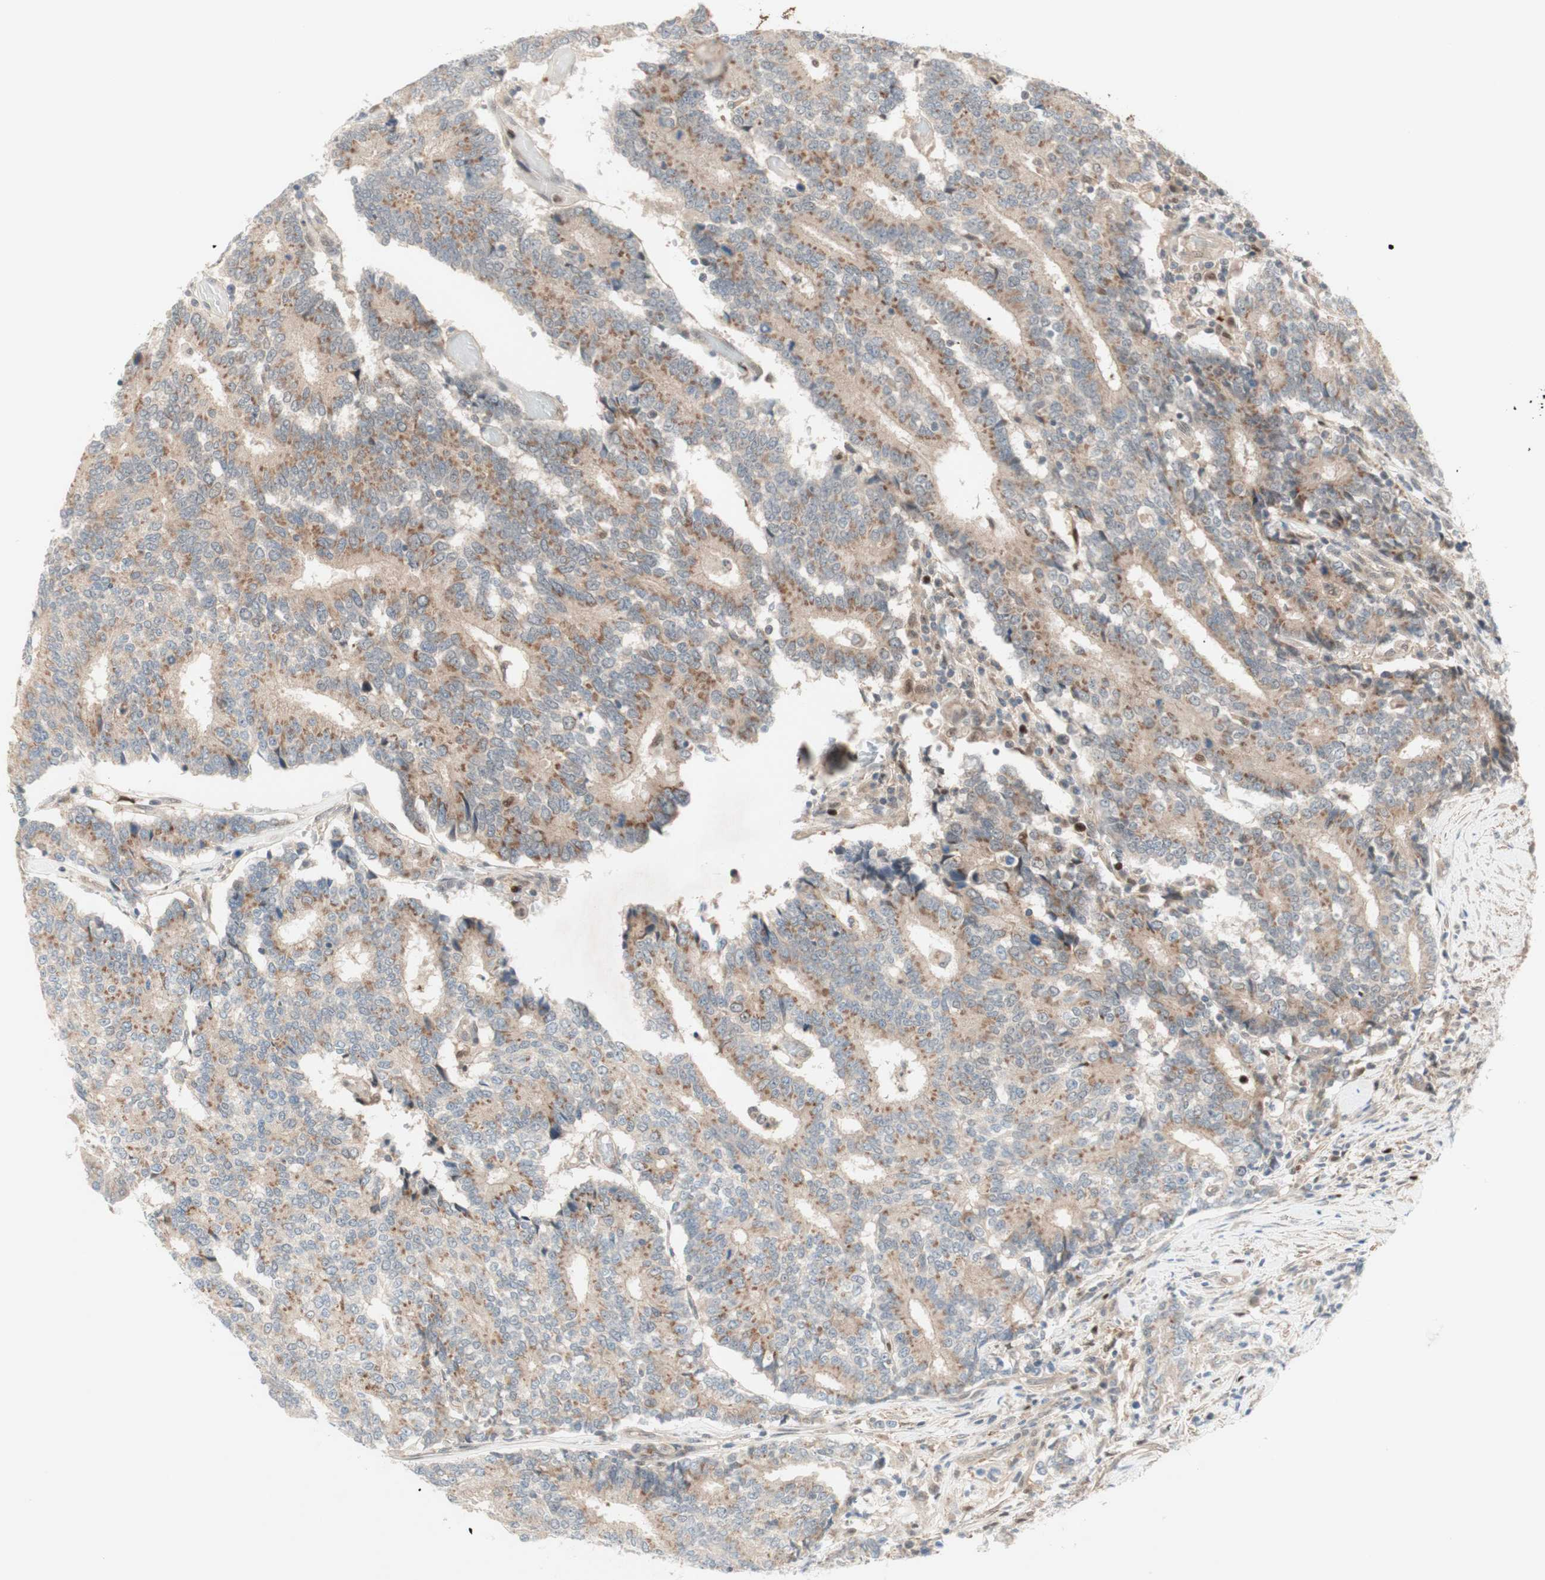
{"staining": {"intensity": "moderate", "quantity": "25%-75%", "location": "cytoplasmic/membranous"}, "tissue": "prostate cancer", "cell_type": "Tumor cells", "image_type": "cancer", "snomed": [{"axis": "morphology", "description": "Normal tissue, NOS"}, {"axis": "morphology", "description": "Adenocarcinoma, High grade"}, {"axis": "topography", "description": "Prostate"}, {"axis": "topography", "description": "Seminal veicle"}], "caption": "Immunohistochemistry micrograph of human adenocarcinoma (high-grade) (prostate) stained for a protein (brown), which shows medium levels of moderate cytoplasmic/membranous expression in approximately 25%-75% of tumor cells.", "gene": "RFNG", "patient": {"sex": "male", "age": 55}}